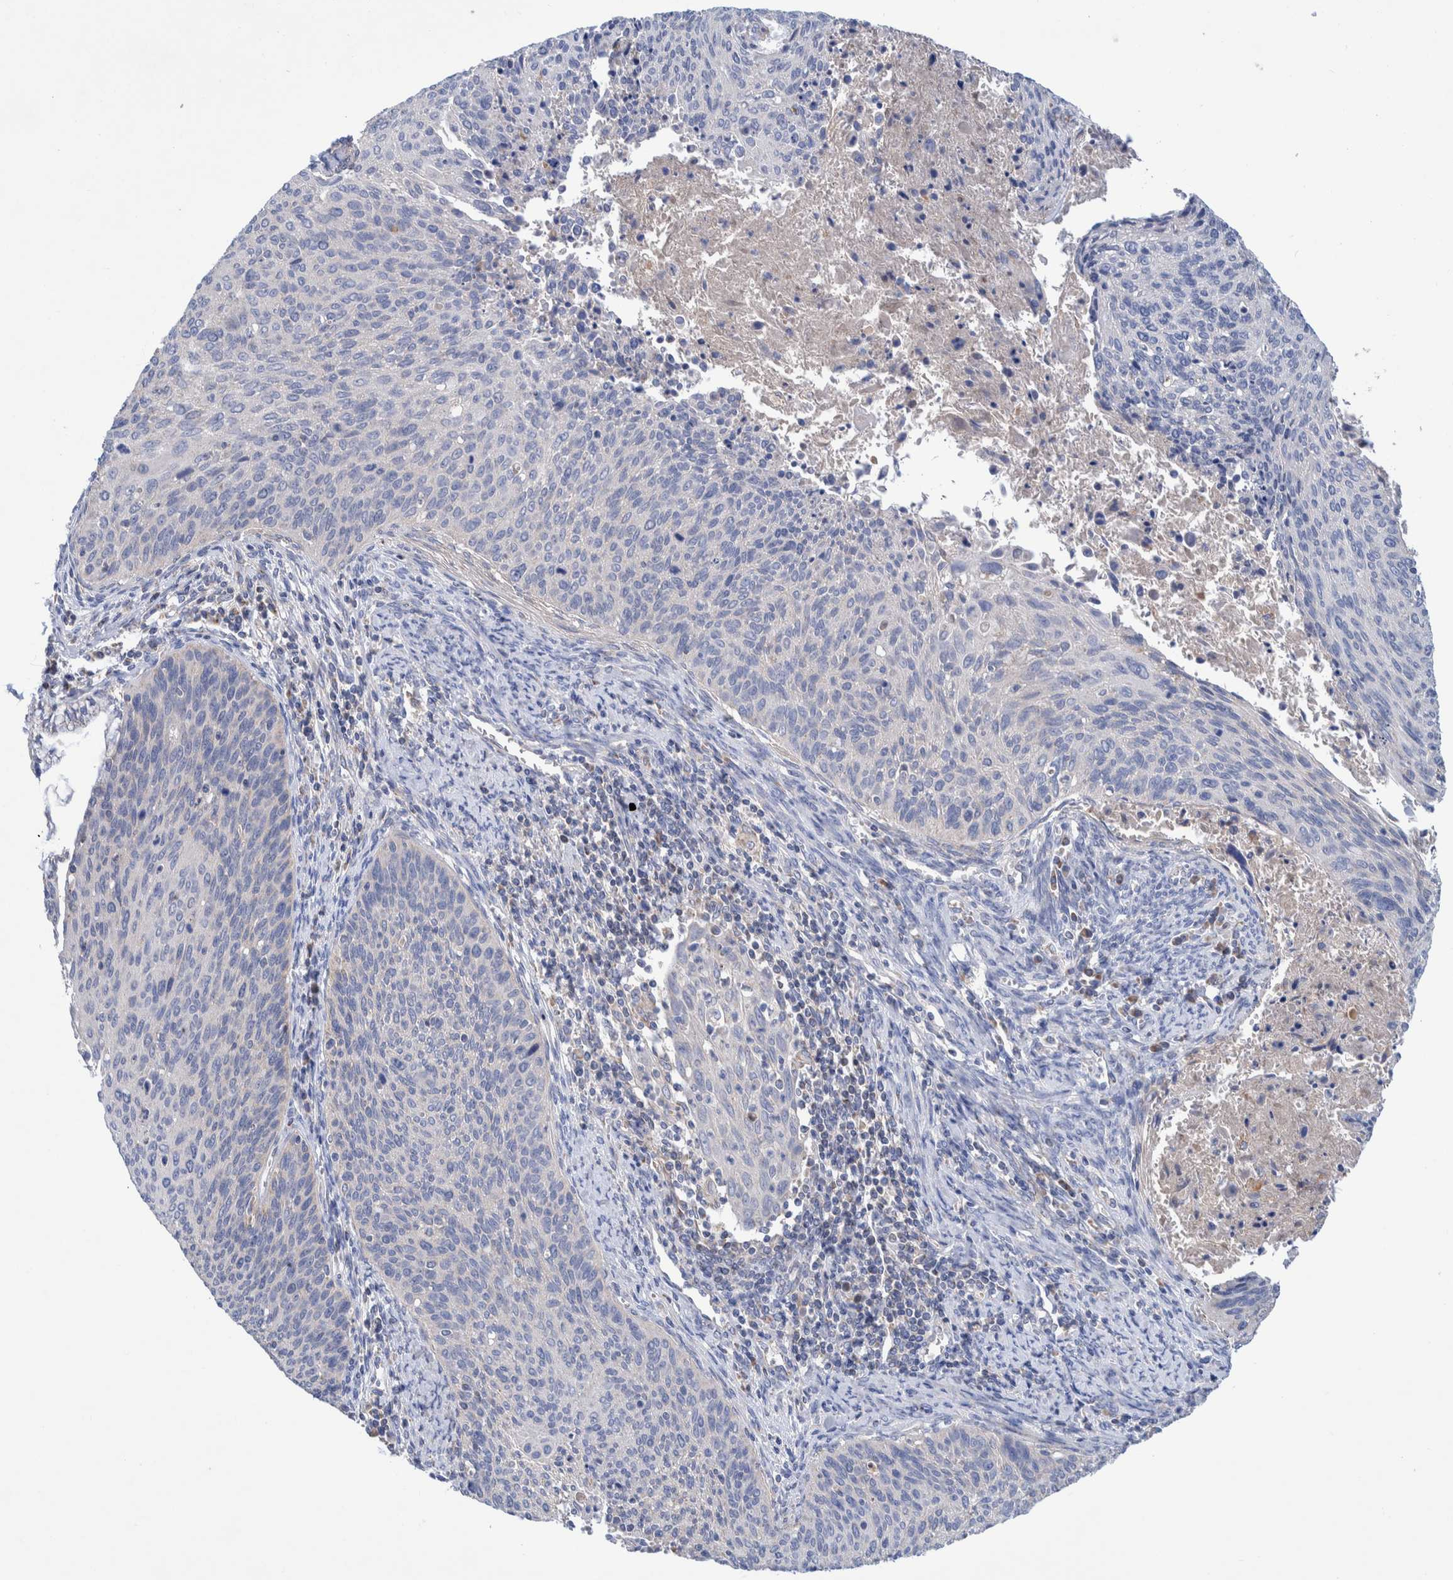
{"staining": {"intensity": "negative", "quantity": "none", "location": "none"}, "tissue": "cervical cancer", "cell_type": "Tumor cells", "image_type": "cancer", "snomed": [{"axis": "morphology", "description": "Squamous cell carcinoma, NOS"}, {"axis": "topography", "description": "Cervix"}], "caption": "Tumor cells are negative for brown protein staining in cervical cancer.", "gene": "DECR1", "patient": {"sex": "female", "age": 55}}